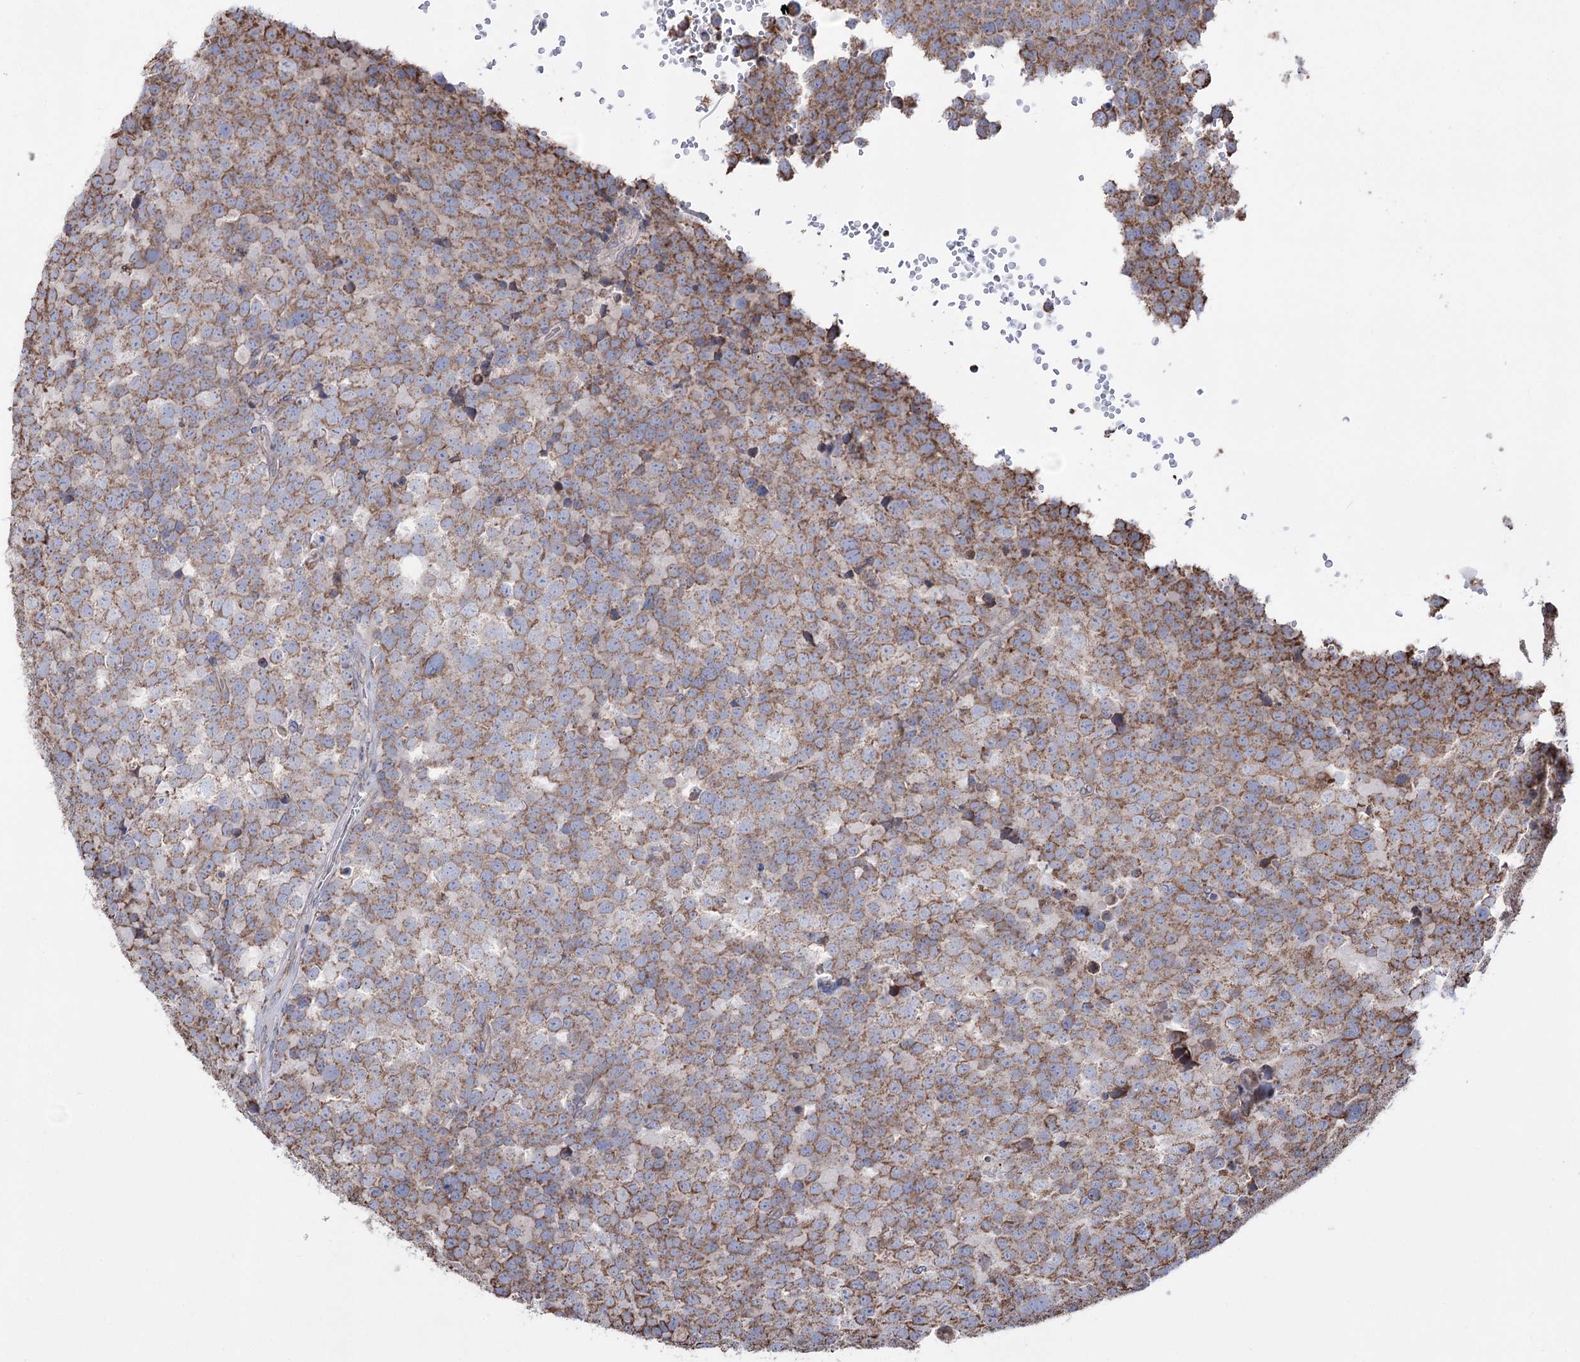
{"staining": {"intensity": "moderate", "quantity": ">75%", "location": "cytoplasmic/membranous"}, "tissue": "testis cancer", "cell_type": "Tumor cells", "image_type": "cancer", "snomed": [{"axis": "morphology", "description": "Seminoma, NOS"}, {"axis": "topography", "description": "Testis"}], "caption": "The photomicrograph shows staining of testis seminoma, revealing moderate cytoplasmic/membranous protein positivity (brown color) within tumor cells. (IHC, brightfield microscopy, high magnification).", "gene": "CREB3L4", "patient": {"sex": "male", "age": 71}}